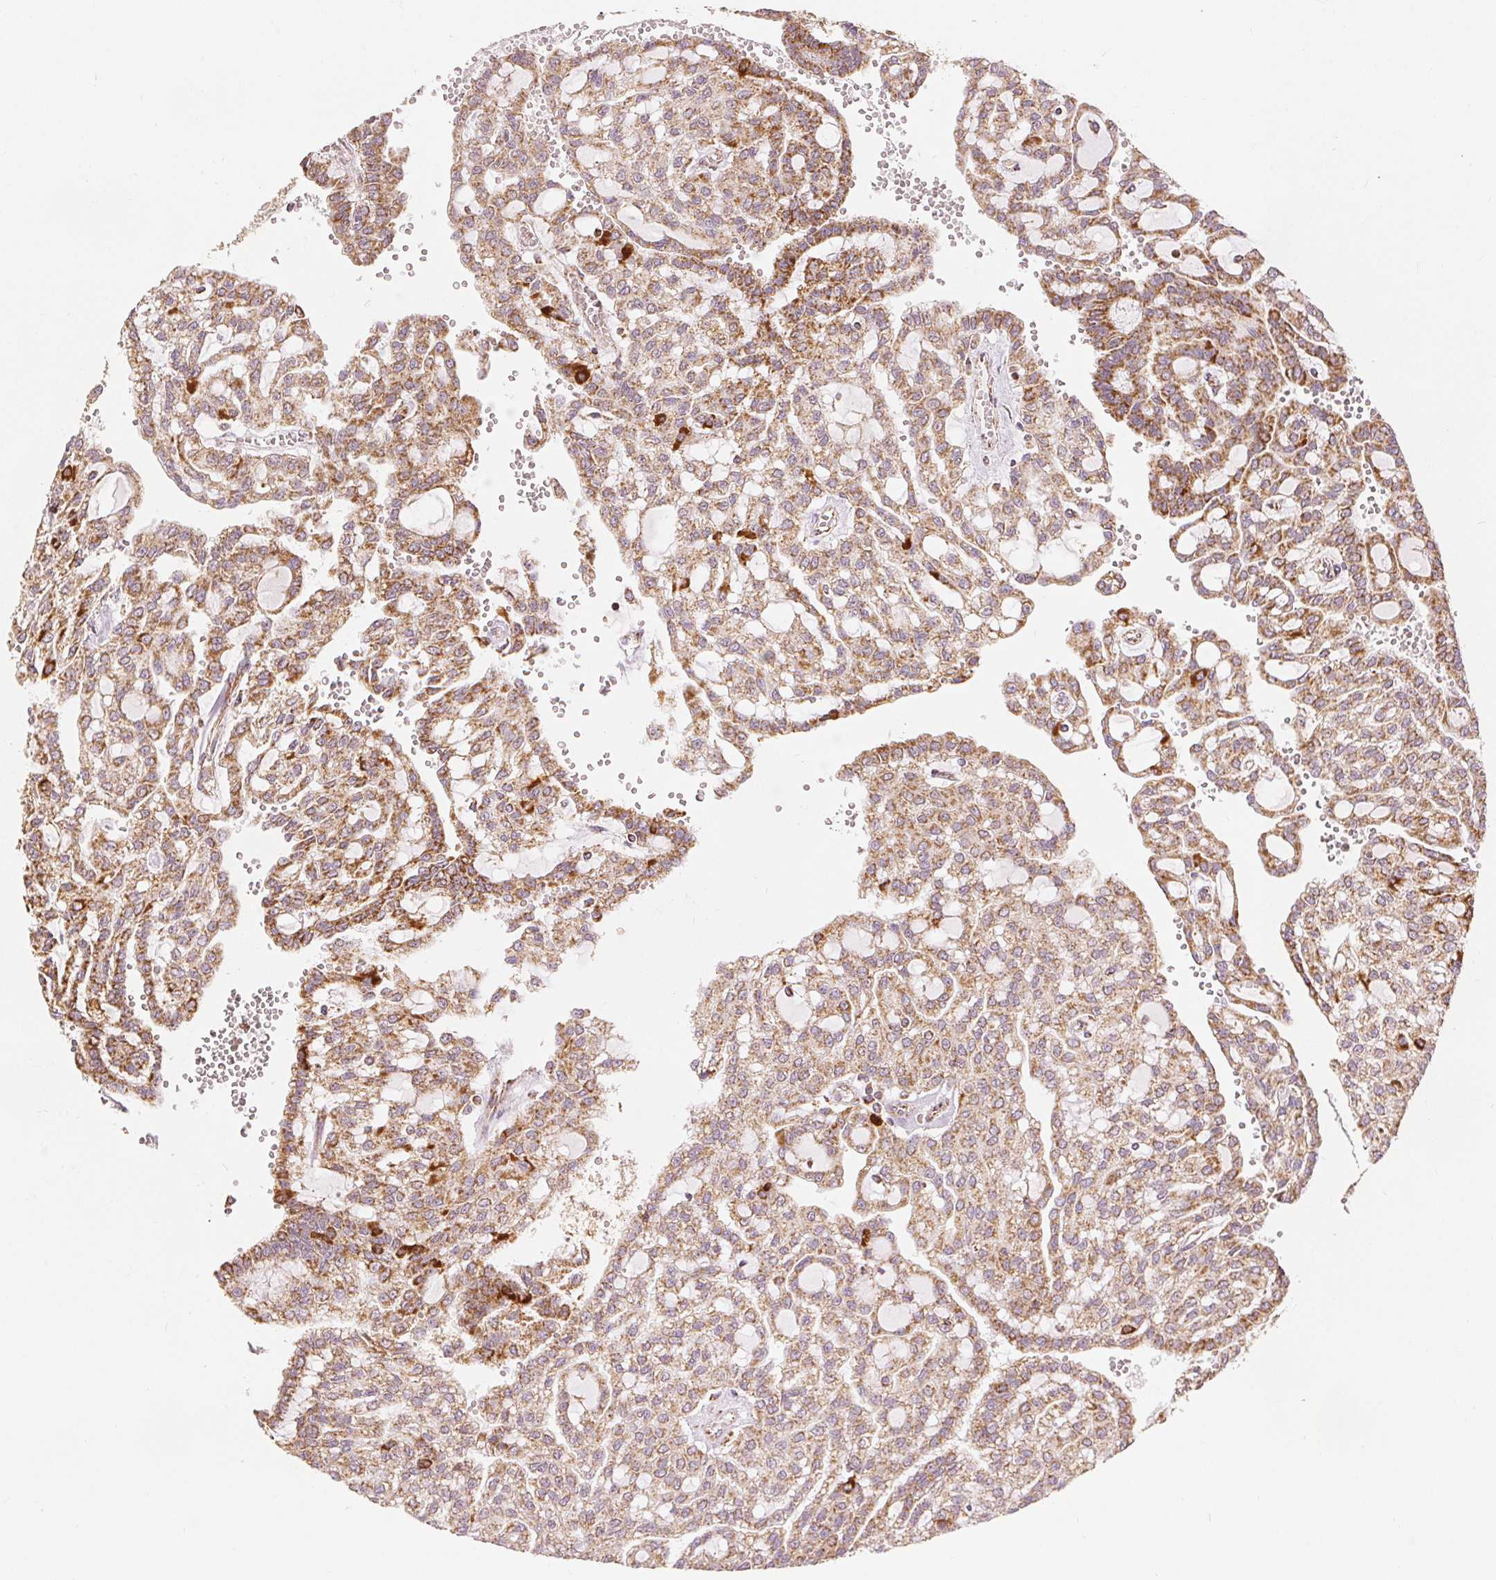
{"staining": {"intensity": "moderate", "quantity": ">75%", "location": "cytoplasmic/membranous"}, "tissue": "renal cancer", "cell_type": "Tumor cells", "image_type": "cancer", "snomed": [{"axis": "morphology", "description": "Adenocarcinoma, NOS"}, {"axis": "topography", "description": "Kidney"}], "caption": "A micrograph showing moderate cytoplasmic/membranous expression in about >75% of tumor cells in renal cancer (adenocarcinoma), as visualized by brown immunohistochemical staining.", "gene": "SDHB", "patient": {"sex": "male", "age": 63}}